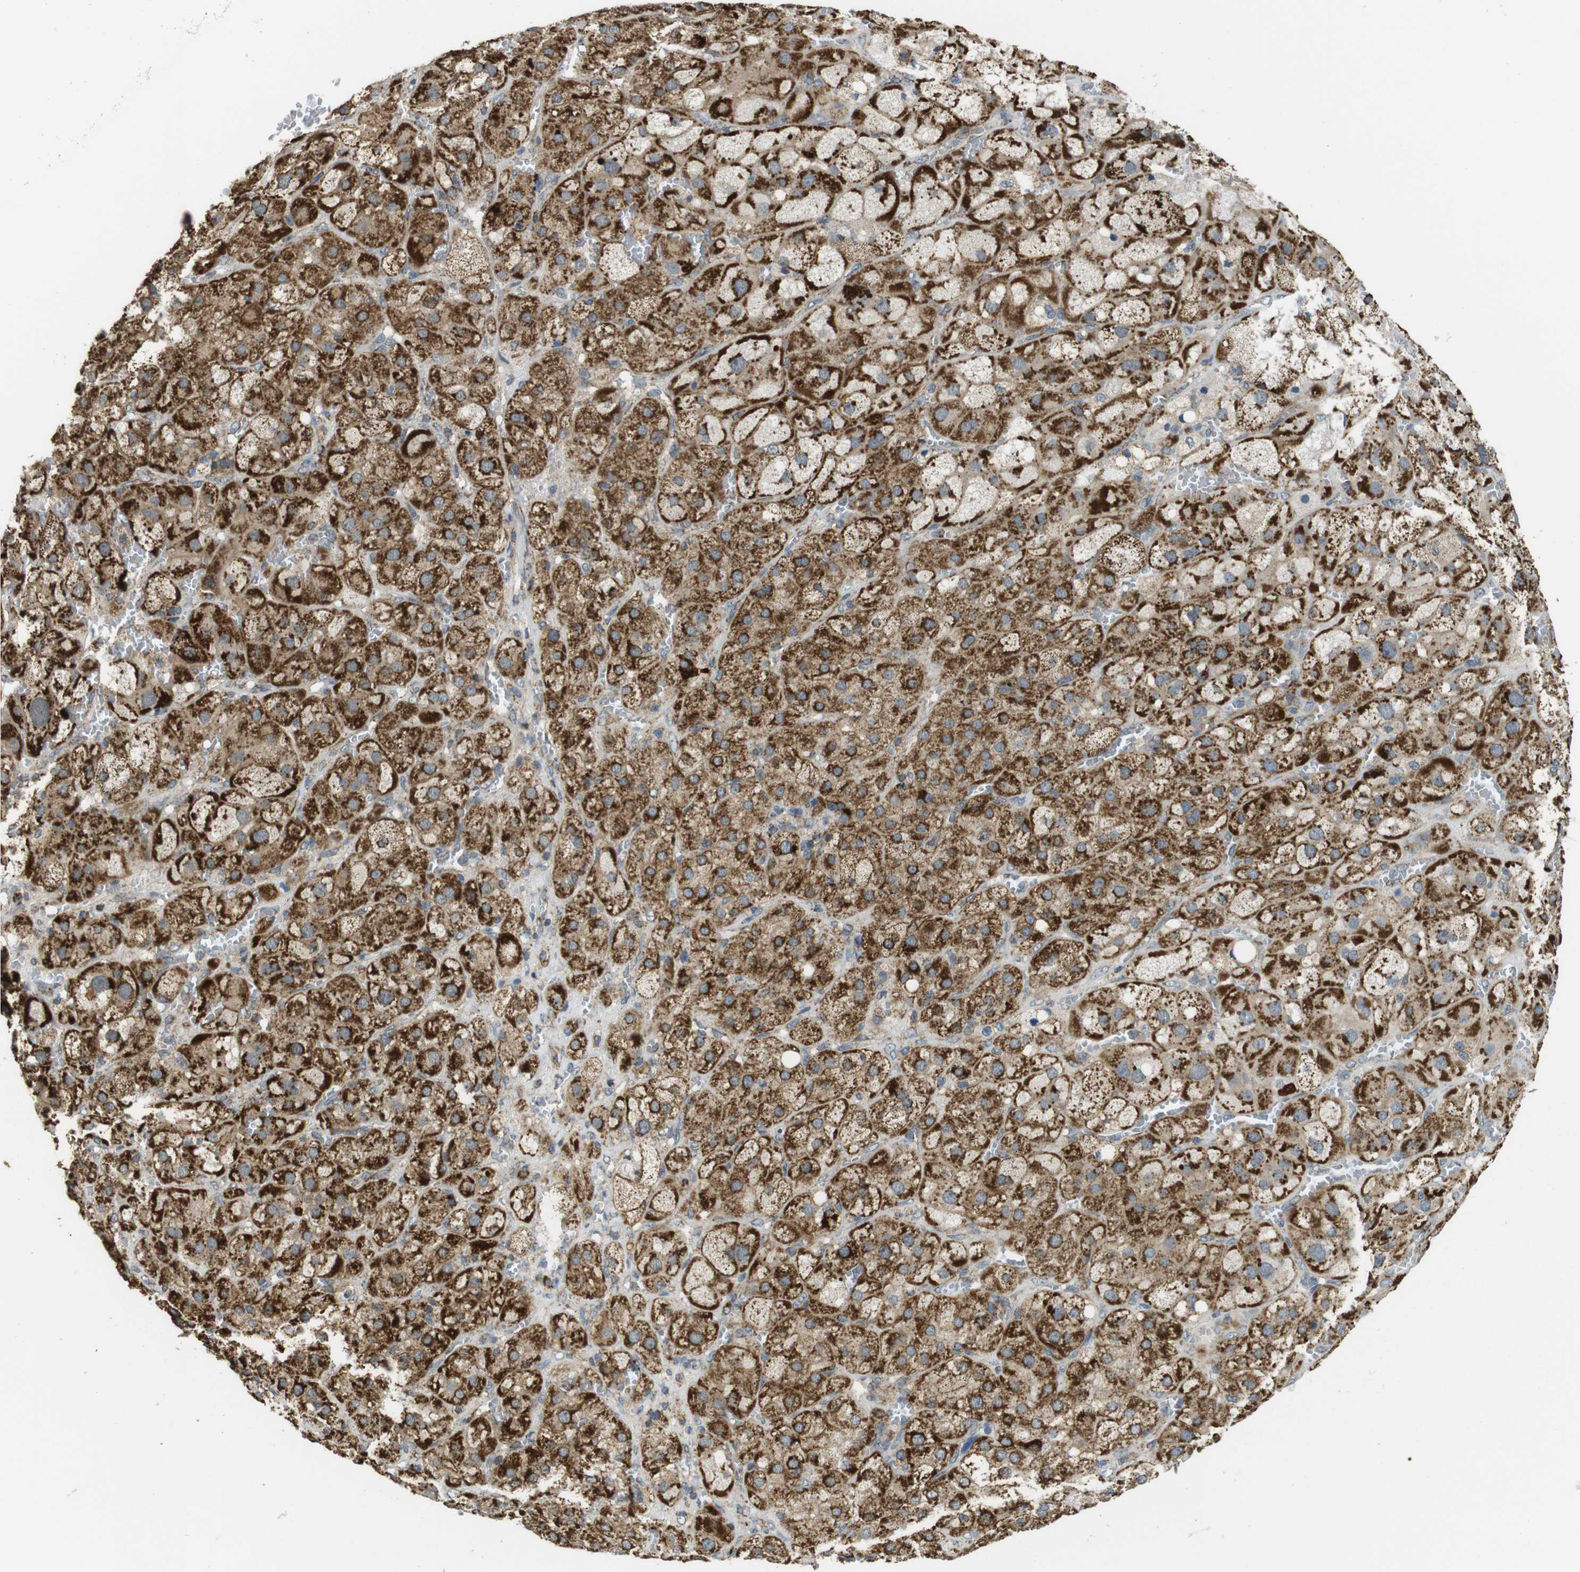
{"staining": {"intensity": "strong", "quantity": ">75%", "location": "cytoplasmic/membranous"}, "tissue": "adrenal gland", "cell_type": "Glandular cells", "image_type": "normal", "snomed": [{"axis": "morphology", "description": "Normal tissue, NOS"}, {"axis": "topography", "description": "Adrenal gland"}], "caption": "Brown immunohistochemical staining in benign adrenal gland displays strong cytoplasmic/membranous expression in about >75% of glandular cells. The staining was performed using DAB (3,3'-diaminobenzidine), with brown indicating positive protein expression. Nuclei are stained blue with hematoxylin.", "gene": "CALHM2", "patient": {"sex": "female", "age": 47}}